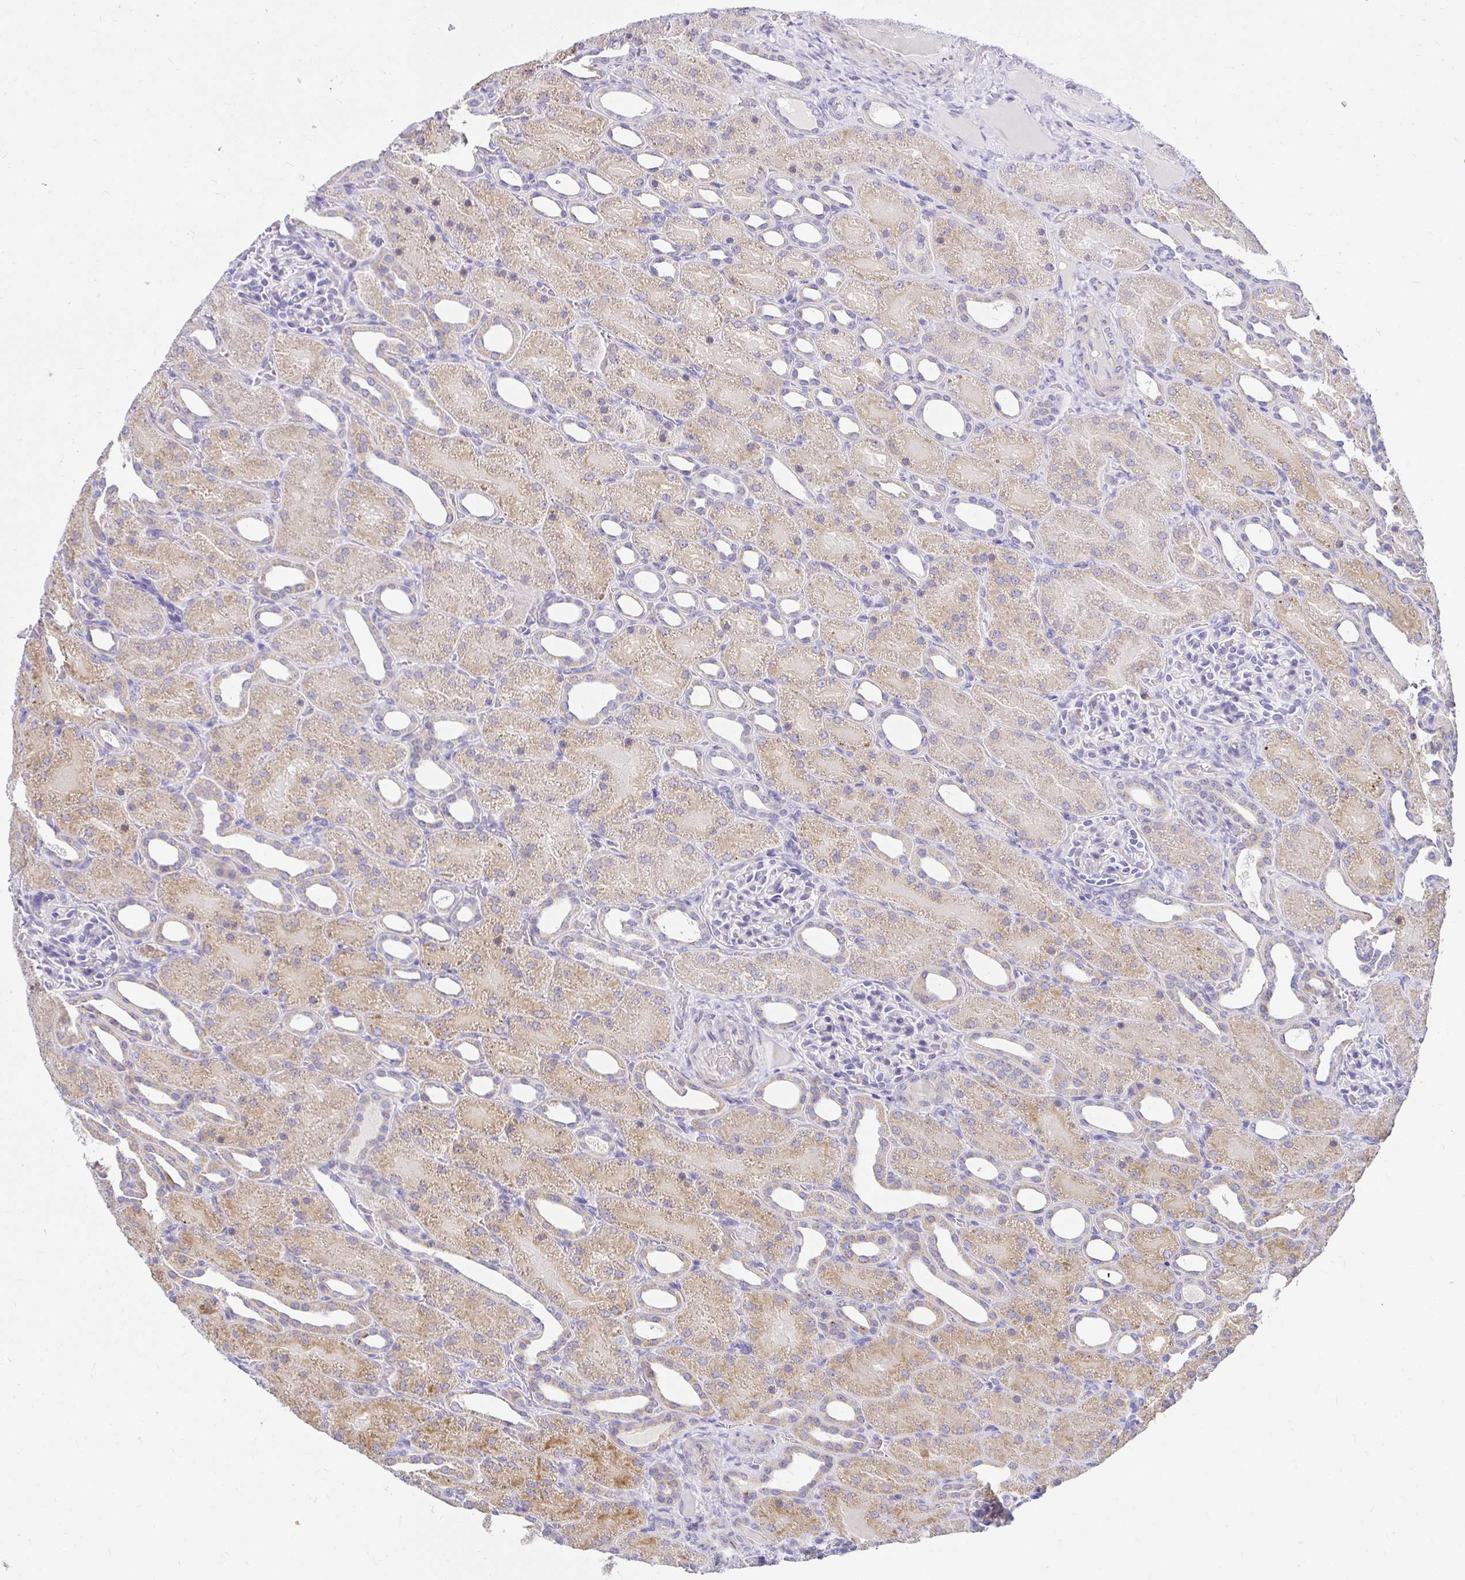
{"staining": {"intensity": "negative", "quantity": "none", "location": "none"}, "tissue": "kidney", "cell_type": "Cells in glomeruli", "image_type": "normal", "snomed": [{"axis": "morphology", "description": "Normal tissue, NOS"}, {"axis": "topography", "description": "Kidney"}], "caption": "IHC image of benign human kidney stained for a protein (brown), which demonstrates no positivity in cells in glomeruli. The staining is performed using DAB brown chromogen with nuclei counter-stained in using hematoxylin.", "gene": "PKN3", "patient": {"sex": "male", "age": 2}}